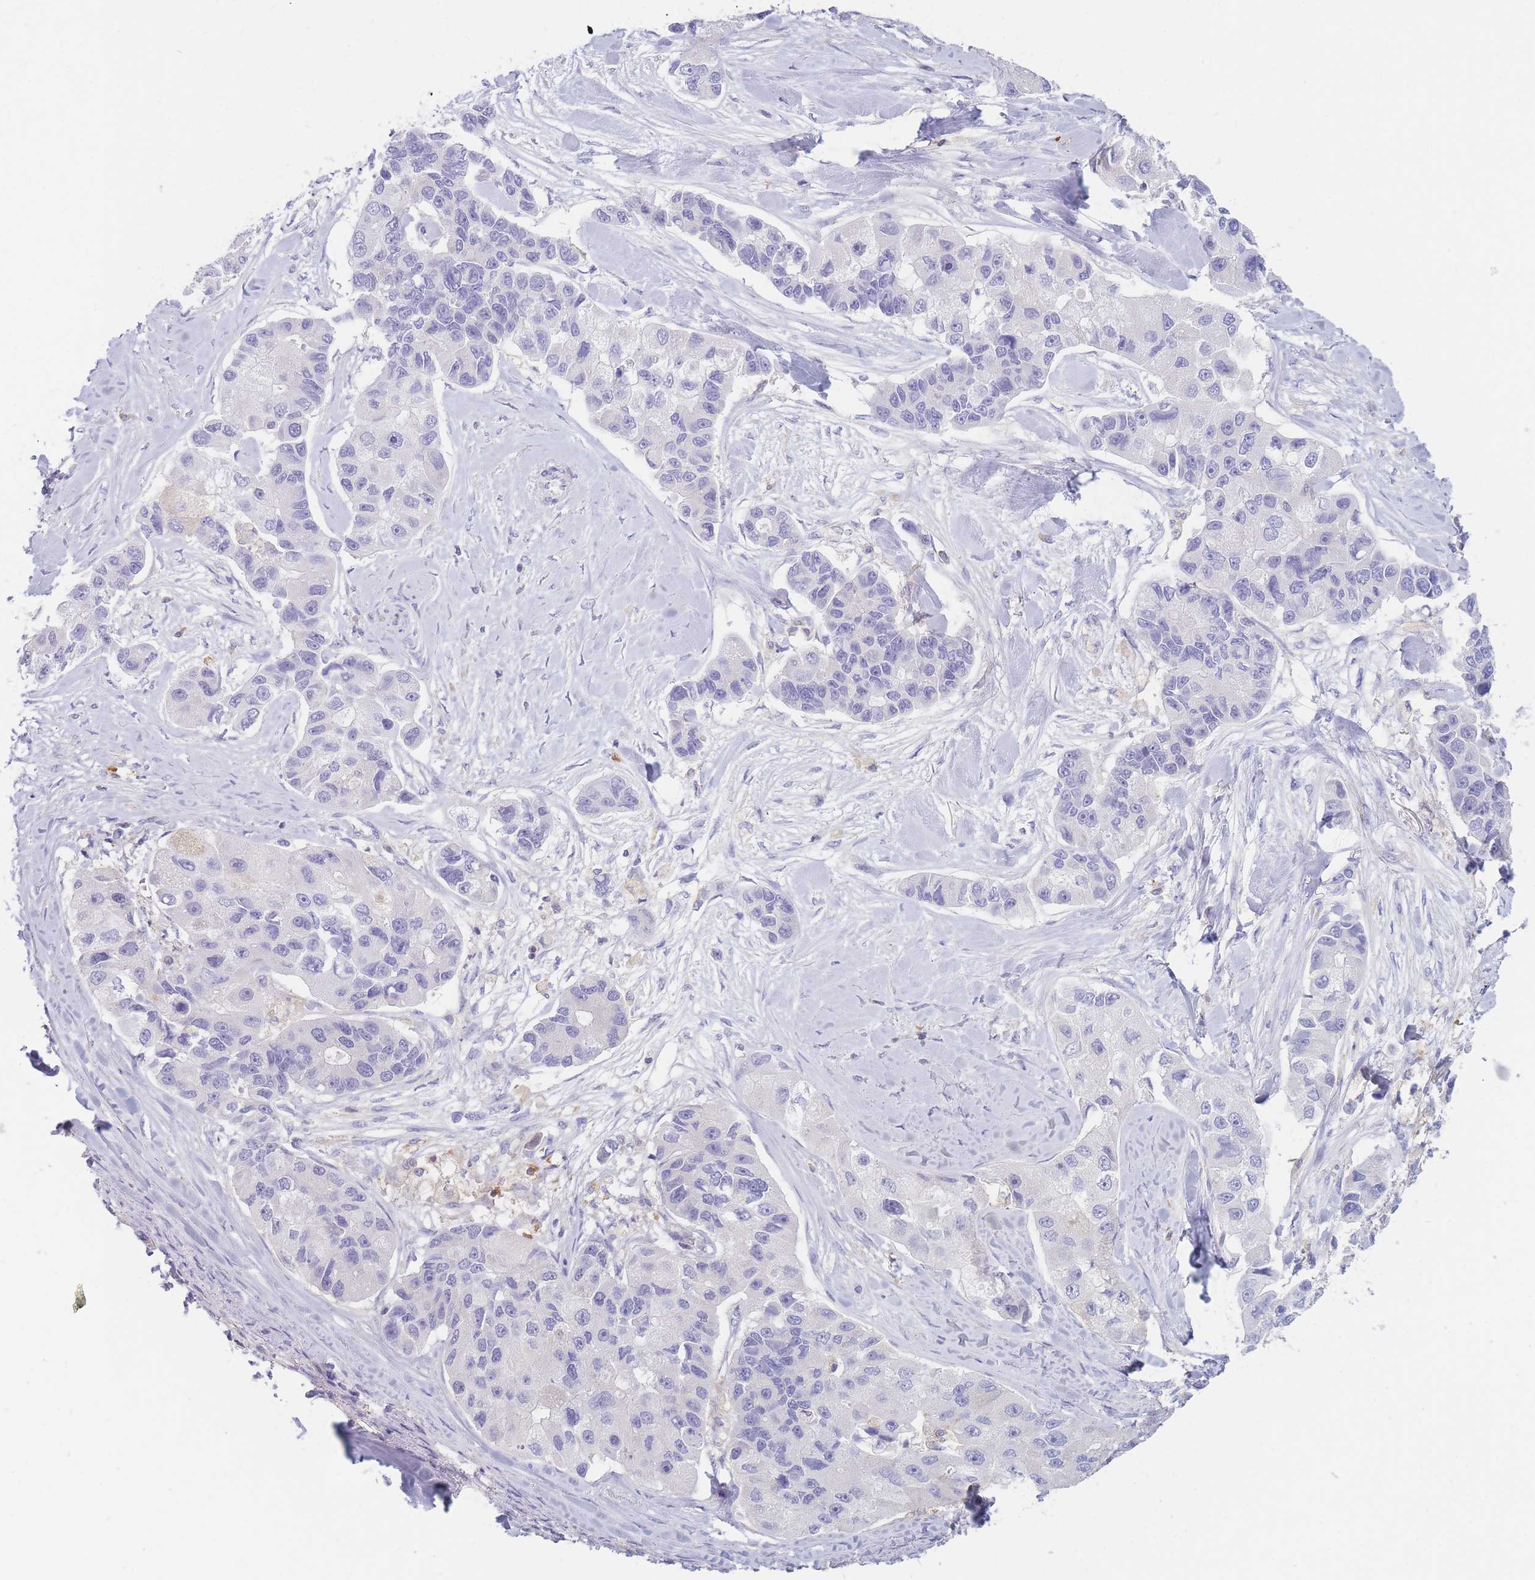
{"staining": {"intensity": "negative", "quantity": "none", "location": "none"}, "tissue": "lung cancer", "cell_type": "Tumor cells", "image_type": "cancer", "snomed": [{"axis": "morphology", "description": "Adenocarcinoma, NOS"}, {"axis": "topography", "description": "Lung"}], "caption": "This is a histopathology image of immunohistochemistry (IHC) staining of lung adenocarcinoma, which shows no expression in tumor cells. (DAB IHC, high magnification).", "gene": "ST3GAL4", "patient": {"sex": "female", "age": 54}}